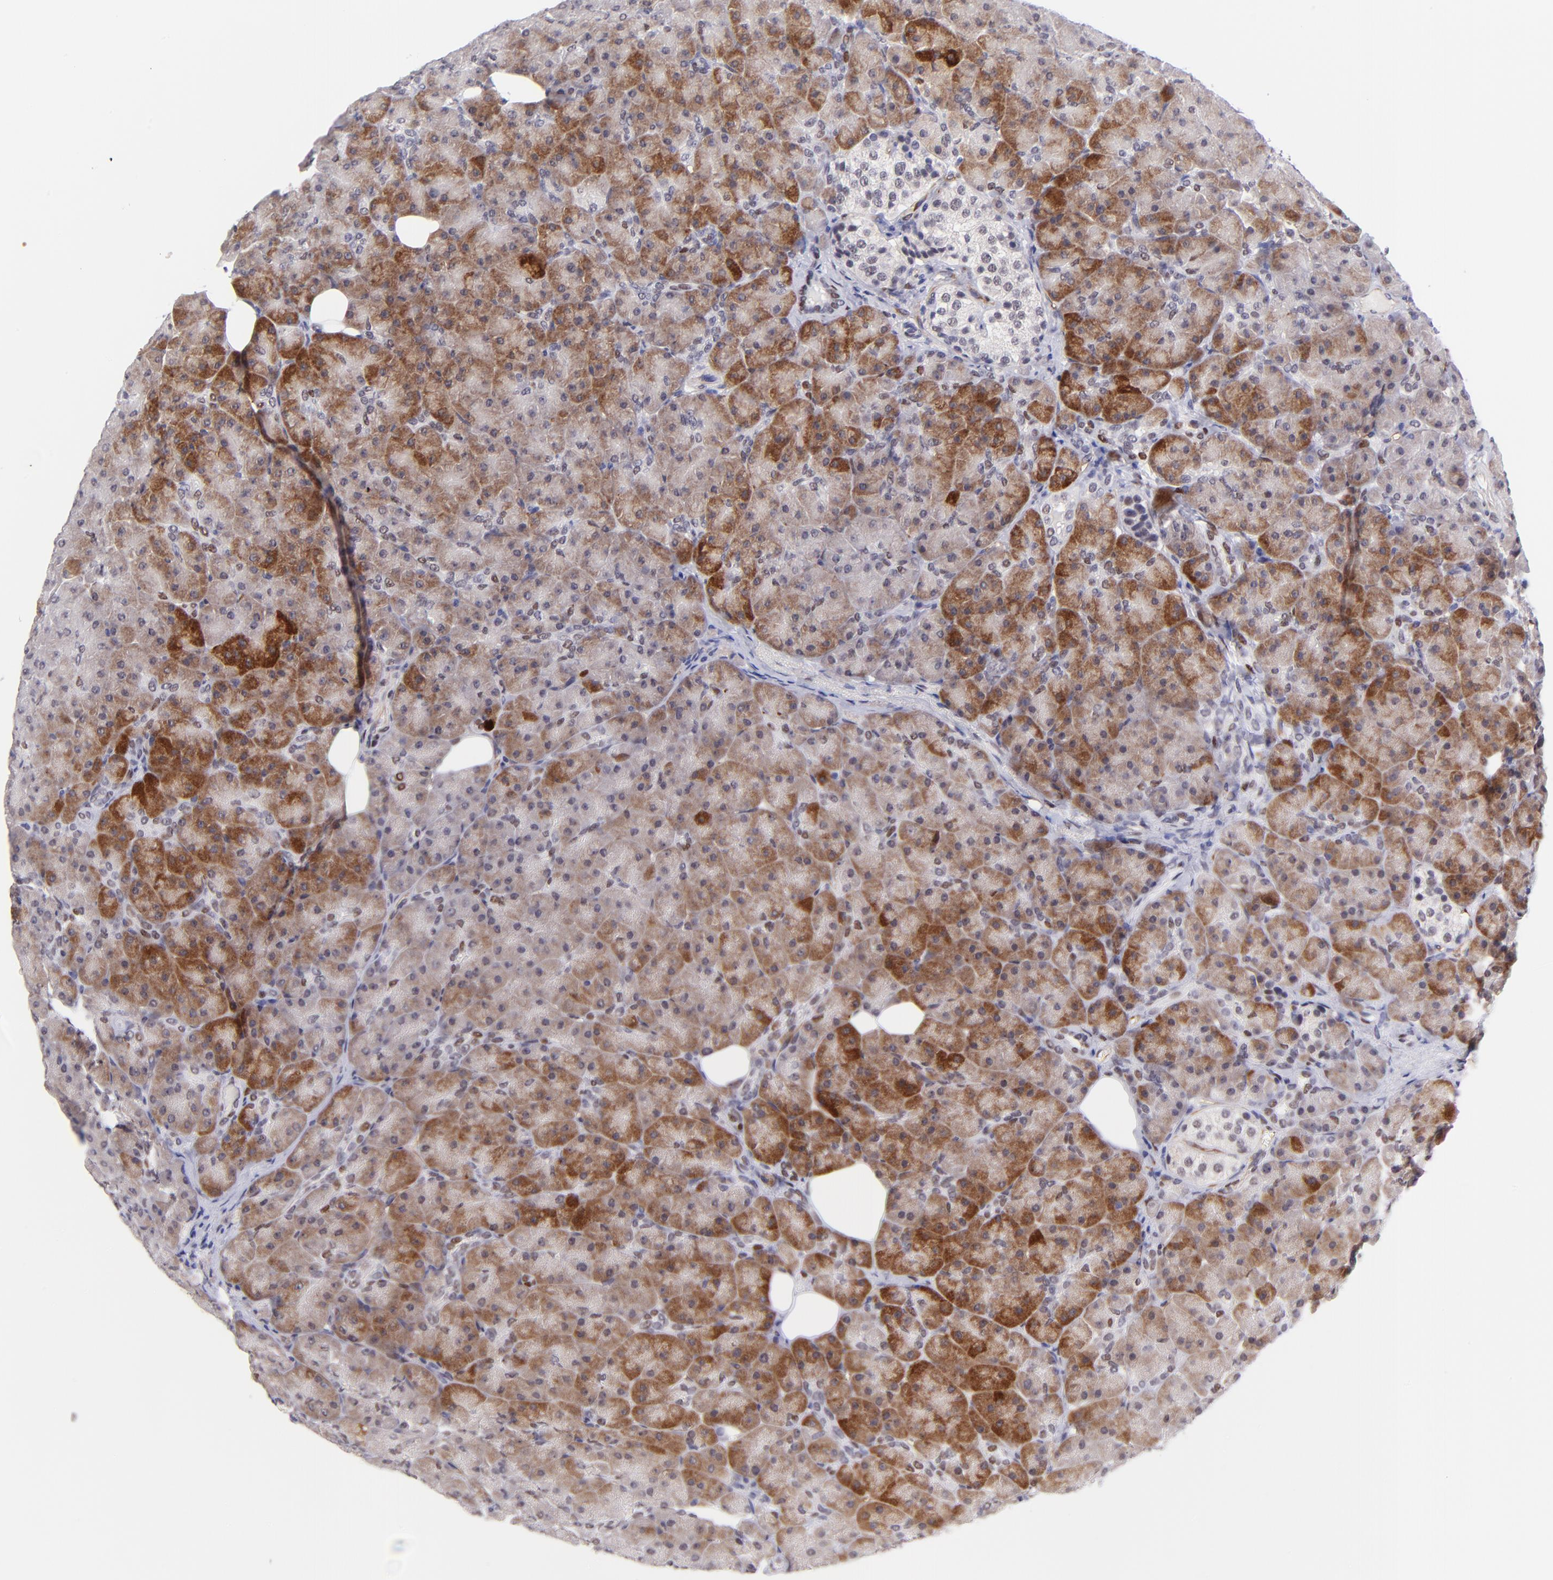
{"staining": {"intensity": "moderate", "quantity": ">75%", "location": "cytoplasmic/membranous"}, "tissue": "pancreas", "cell_type": "Exocrine glandular cells", "image_type": "normal", "snomed": [{"axis": "morphology", "description": "Normal tissue, NOS"}, {"axis": "topography", "description": "Pancreas"}], "caption": "About >75% of exocrine glandular cells in normal pancreas exhibit moderate cytoplasmic/membranous protein positivity as visualized by brown immunohistochemical staining.", "gene": "SOX6", "patient": {"sex": "male", "age": 66}}